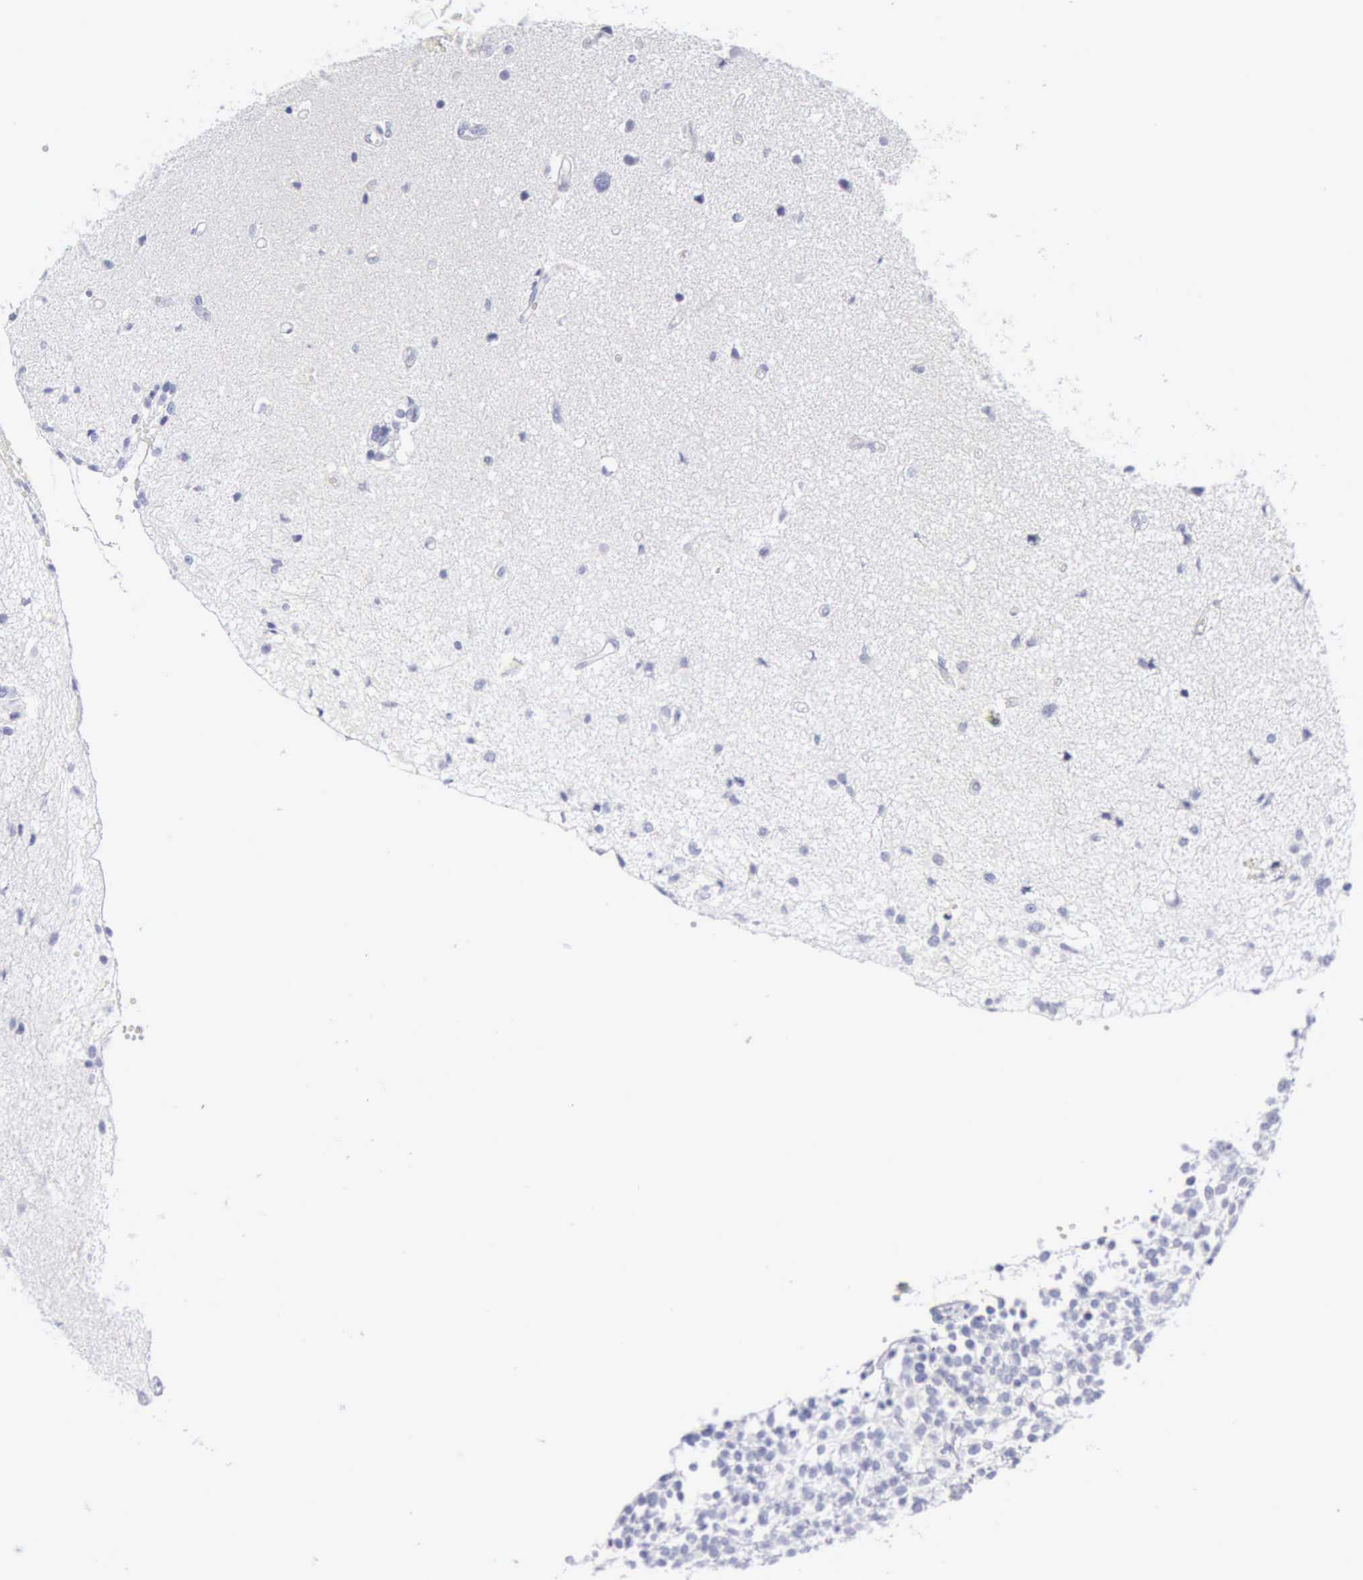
{"staining": {"intensity": "negative", "quantity": "none", "location": "none"}, "tissue": "glioma", "cell_type": "Tumor cells", "image_type": "cancer", "snomed": [{"axis": "morphology", "description": "Glioma, malignant, High grade"}, {"axis": "topography", "description": "Brain"}], "caption": "A photomicrograph of malignant glioma (high-grade) stained for a protein shows no brown staining in tumor cells.", "gene": "KRT5", "patient": {"sex": "male", "age": 66}}